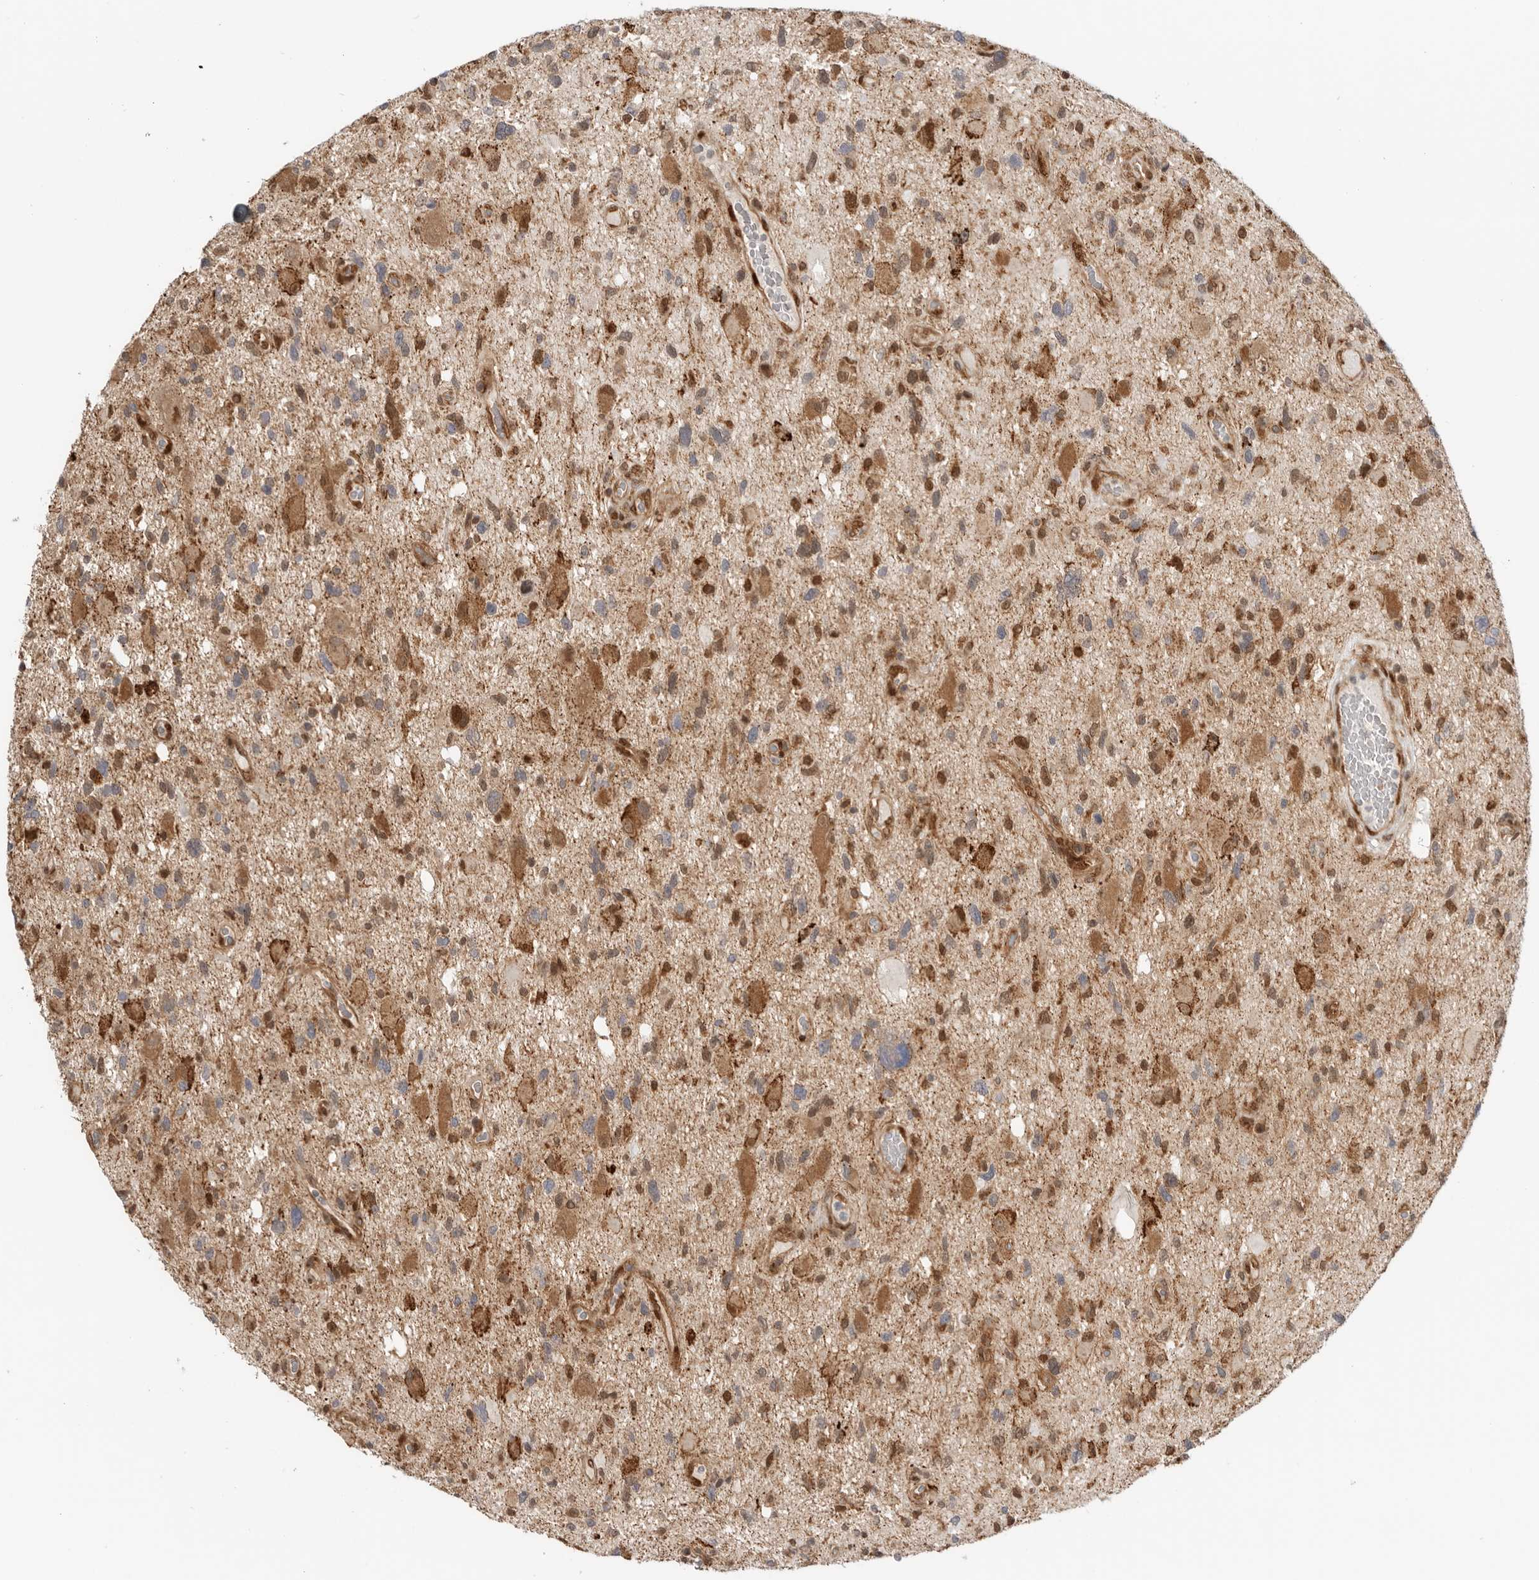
{"staining": {"intensity": "moderate", "quantity": "25%-75%", "location": "cytoplasmic/membranous,nuclear"}, "tissue": "glioma", "cell_type": "Tumor cells", "image_type": "cancer", "snomed": [{"axis": "morphology", "description": "Glioma, malignant, High grade"}, {"axis": "topography", "description": "Brain"}], "caption": "Immunohistochemical staining of glioma shows medium levels of moderate cytoplasmic/membranous and nuclear positivity in approximately 25%-75% of tumor cells.", "gene": "DCAF8", "patient": {"sex": "male", "age": 33}}